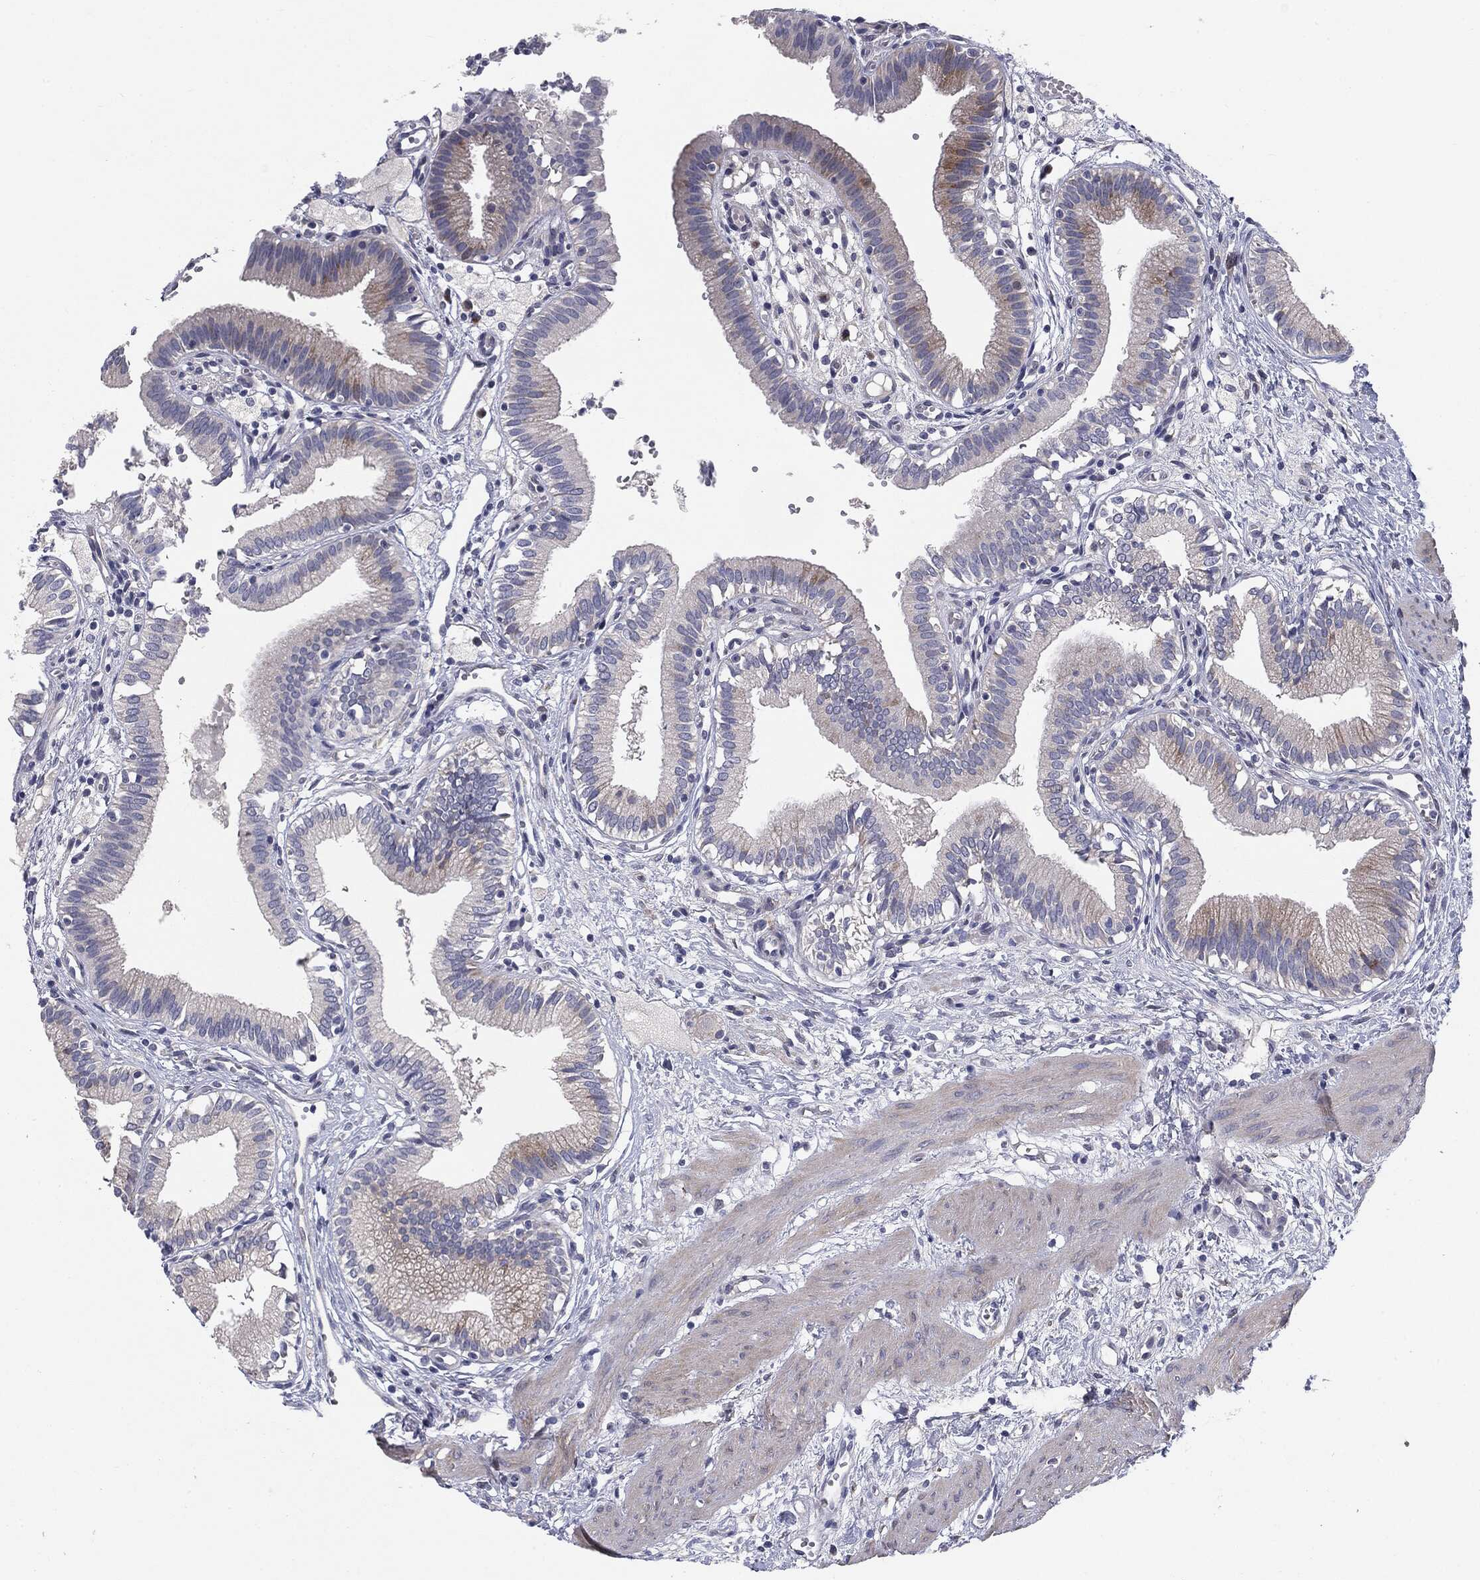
{"staining": {"intensity": "weak", "quantity": "<25%", "location": "cytoplasmic/membranous"}, "tissue": "gallbladder", "cell_type": "Glandular cells", "image_type": "normal", "snomed": [{"axis": "morphology", "description": "Normal tissue, NOS"}, {"axis": "topography", "description": "Gallbladder"}], "caption": "The immunohistochemistry micrograph has no significant positivity in glandular cells of gallbladder. (DAB immunohistochemistry with hematoxylin counter stain).", "gene": "KRT5", "patient": {"sex": "female", "age": 24}}